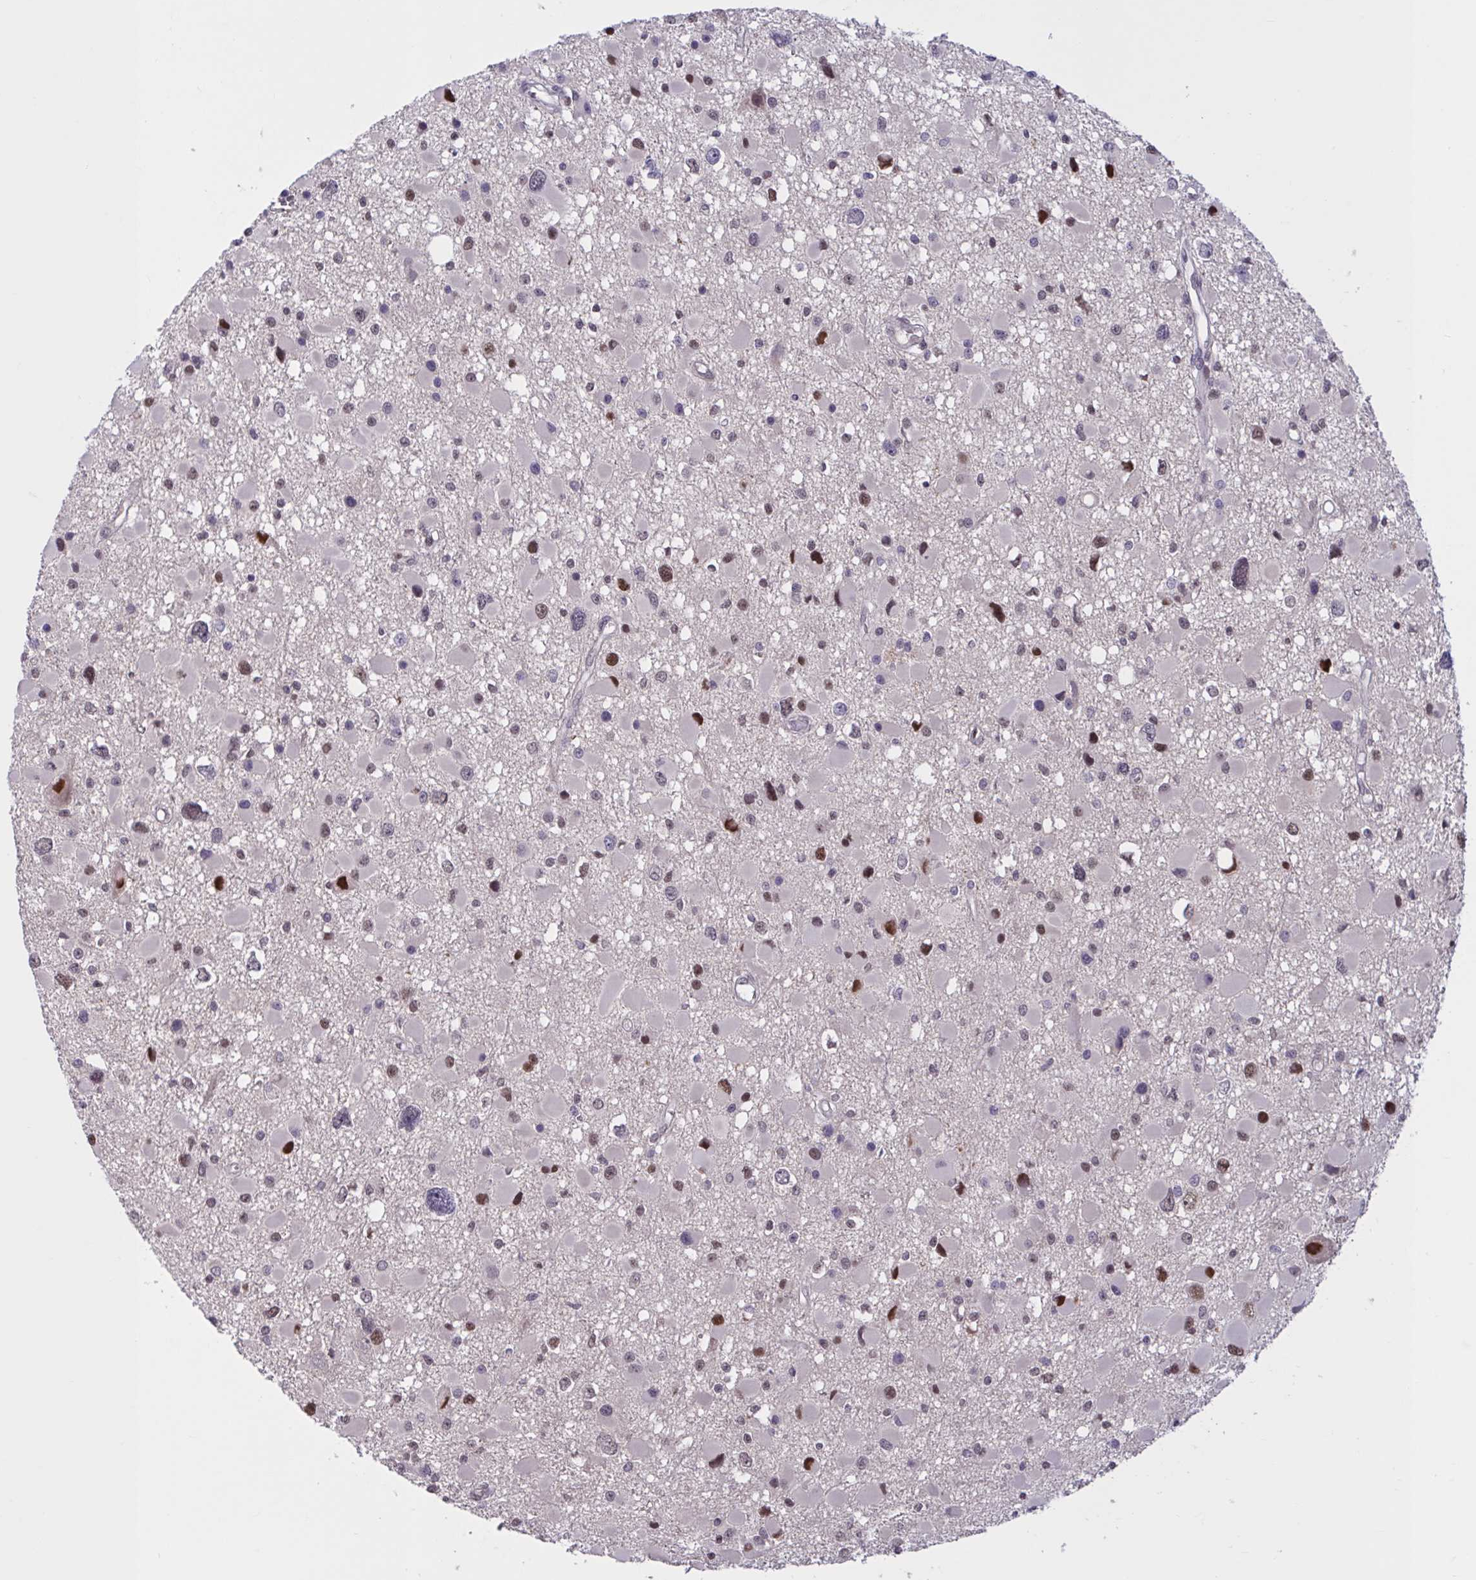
{"staining": {"intensity": "moderate", "quantity": "<25%", "location": "nuclear"}, "tissue": "glioma", "cell_type": "Tumor cells", "image_type": "cancer", "snomed": [{"axis": "morphology", "description": "Glioma, malignant, High grade"}, {"axis": "topography", "description": "Brain"}], "caption": "Immunohistochemistry image of neoplastic tissue: human malignant glioma (high-grade) stained using IHC shows low levels of moderate protein expression localized specifically in the nuclear of tumor cells, appearing as a nuclear brown color.", "gene": "RBL1", "patient": {"sex": "male", "age": 54}}